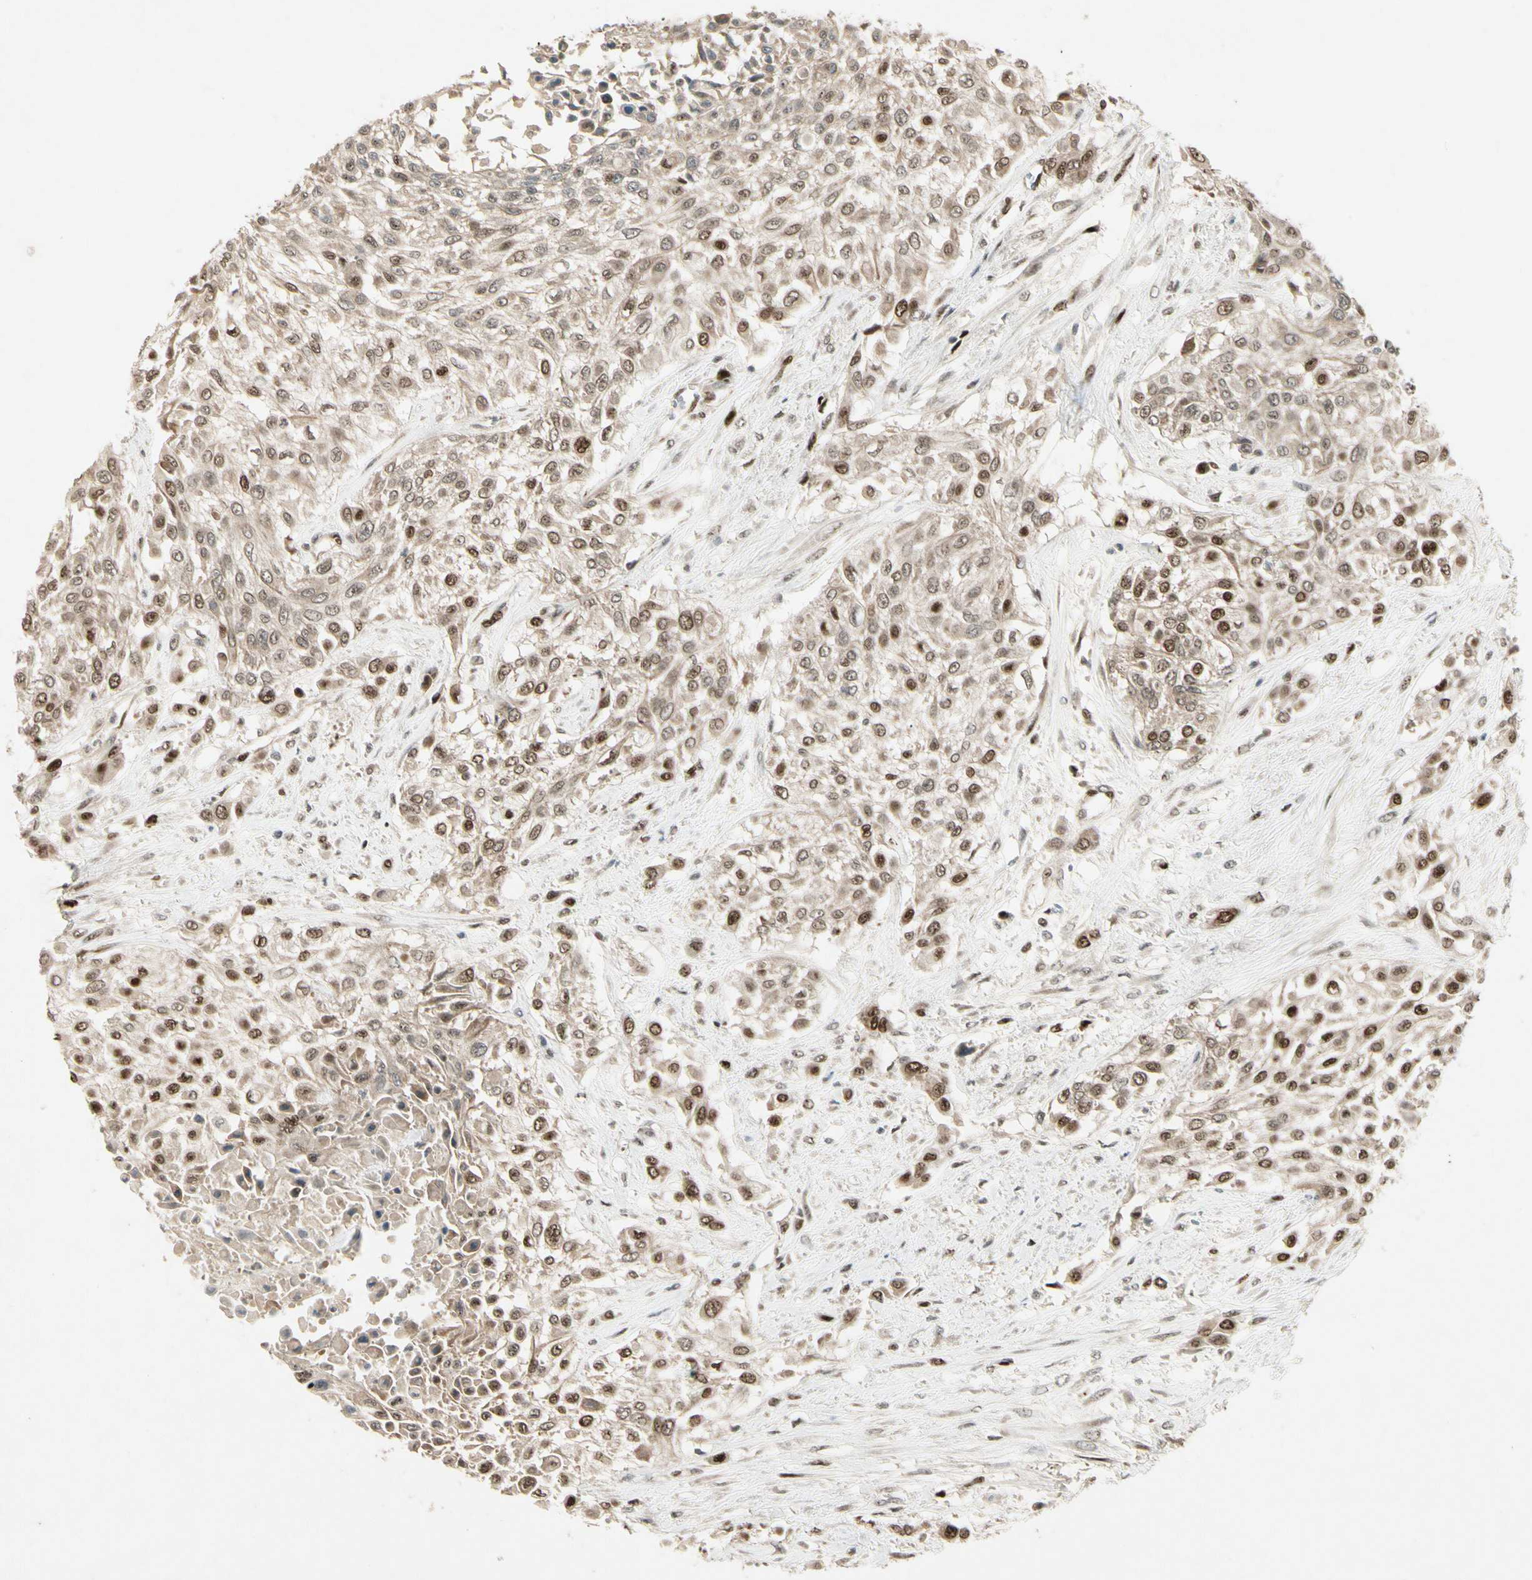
{"staining": {"intensity": "moderate", "quantity": "25%-75%", "location": "nuclear"}, "tissue": "urothelial cancer", "cell_type": "Tumor cells", "image_type": "cancer", "snomed": [{"axis": "morphology", "description": "Urothelial carcinoma, High grade"}, {"axis": "topography", "description": "Urinary bladder"}], "caption": "There is medium levels of moderate nuclear staining in tumor cells of urothelial carcinoma (high-grade), as demonstrated by immunohistochemical staining (brown color).", "gene": "CDK11A", "patient": {"sex": "male", "age": 57}}